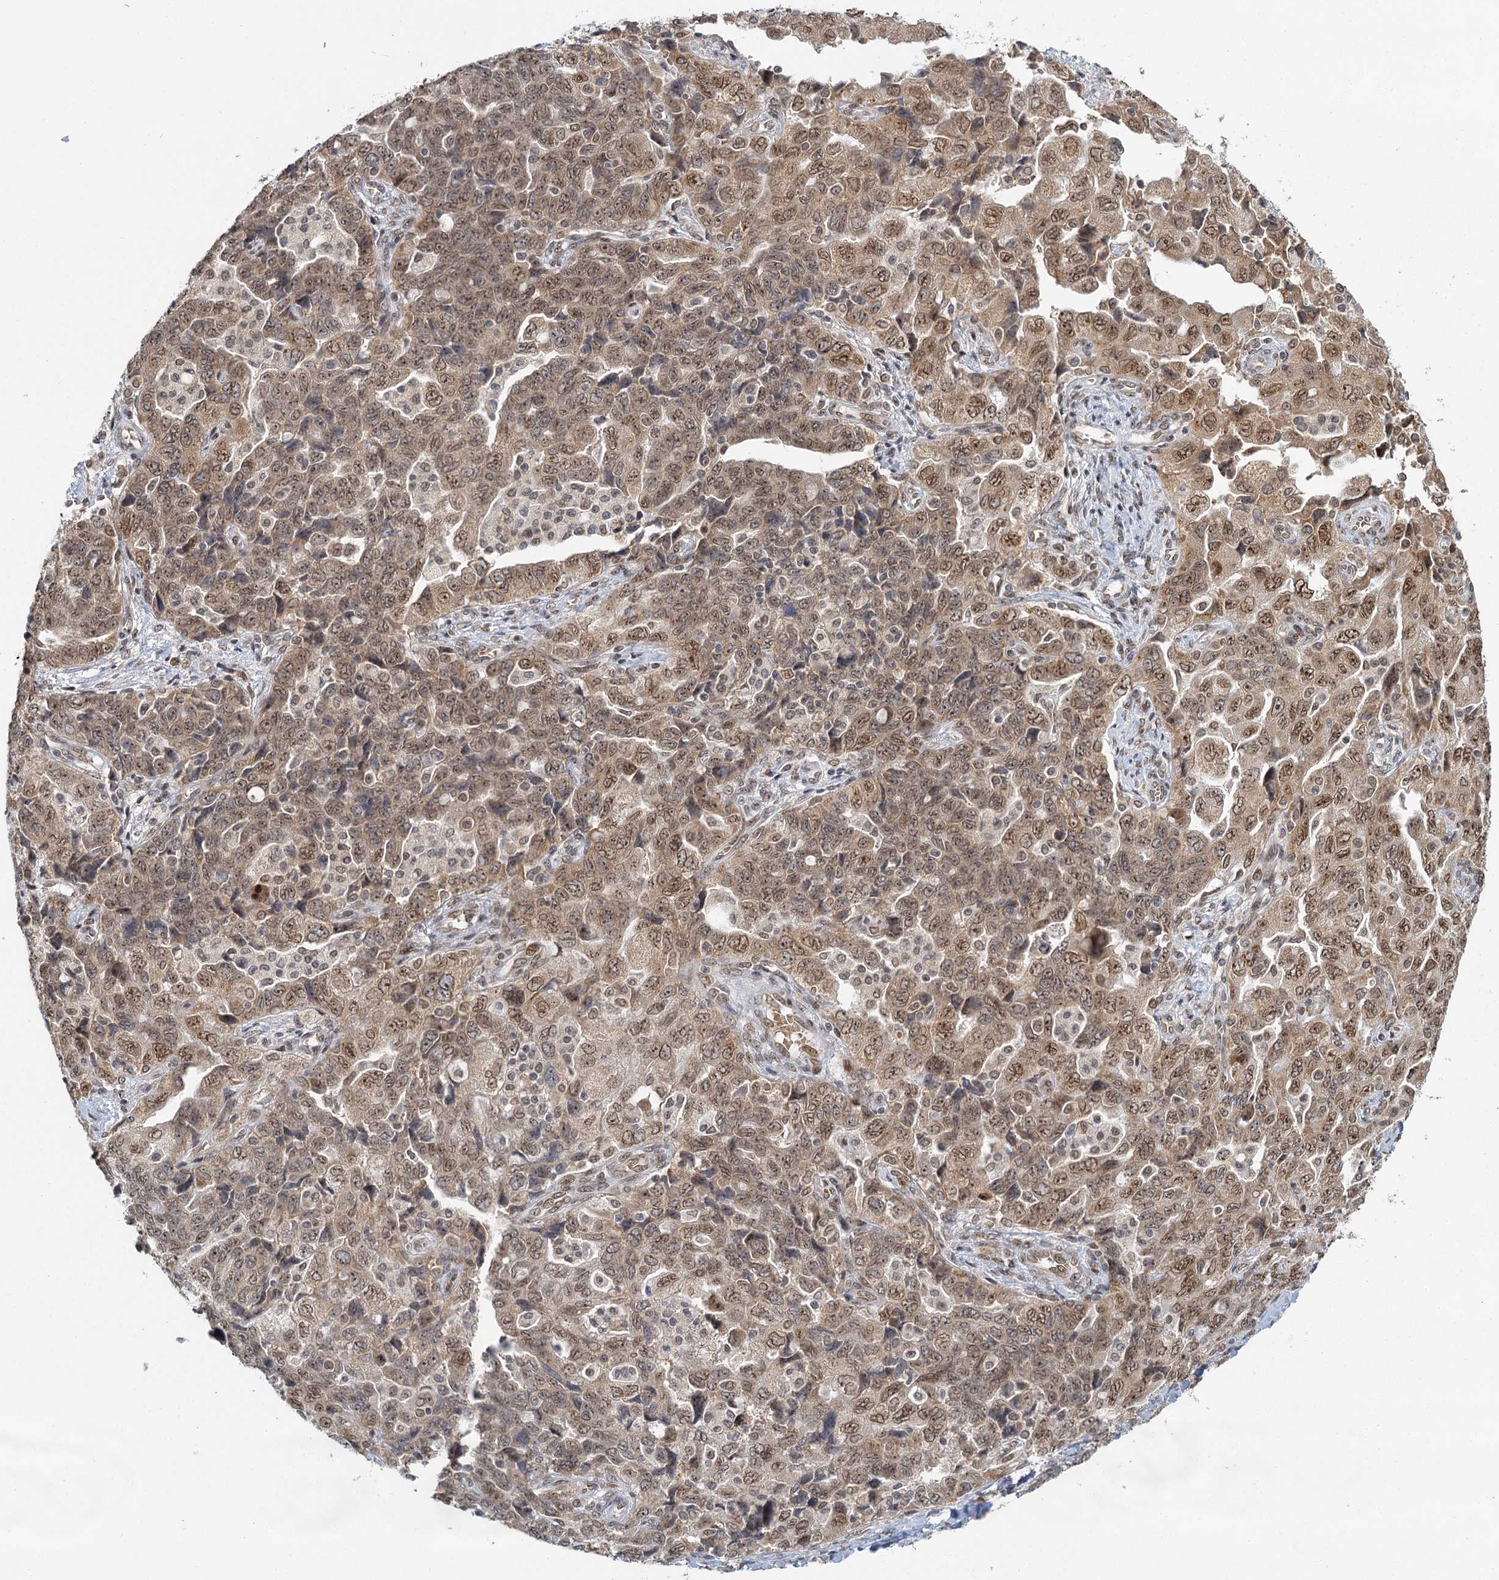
{"staining": {"intensity": "moderate", "quantity": ">75%", "location": "cytoplasmic/membranous,nuclear"}, "tissue": "ovarian cancer", "cell_type": "Tumor cells", "image_type": "cancer", "snomed": [{"axis": "morphology", "description": "Carcinoma, NOS"}, {"axis": "morphology", "description": "Cystadenocarcinoma, serous, NOS"}, {"axis": "topography", "description": "Ovary"}], "caption": "Moderate cytoplasmic/membranous and nuclear protein staining is seen in about >75% of tumor cells in ovarian carcinoma.", "gene": "TREX1", "patient": {"sex": "female", "age": 69}}